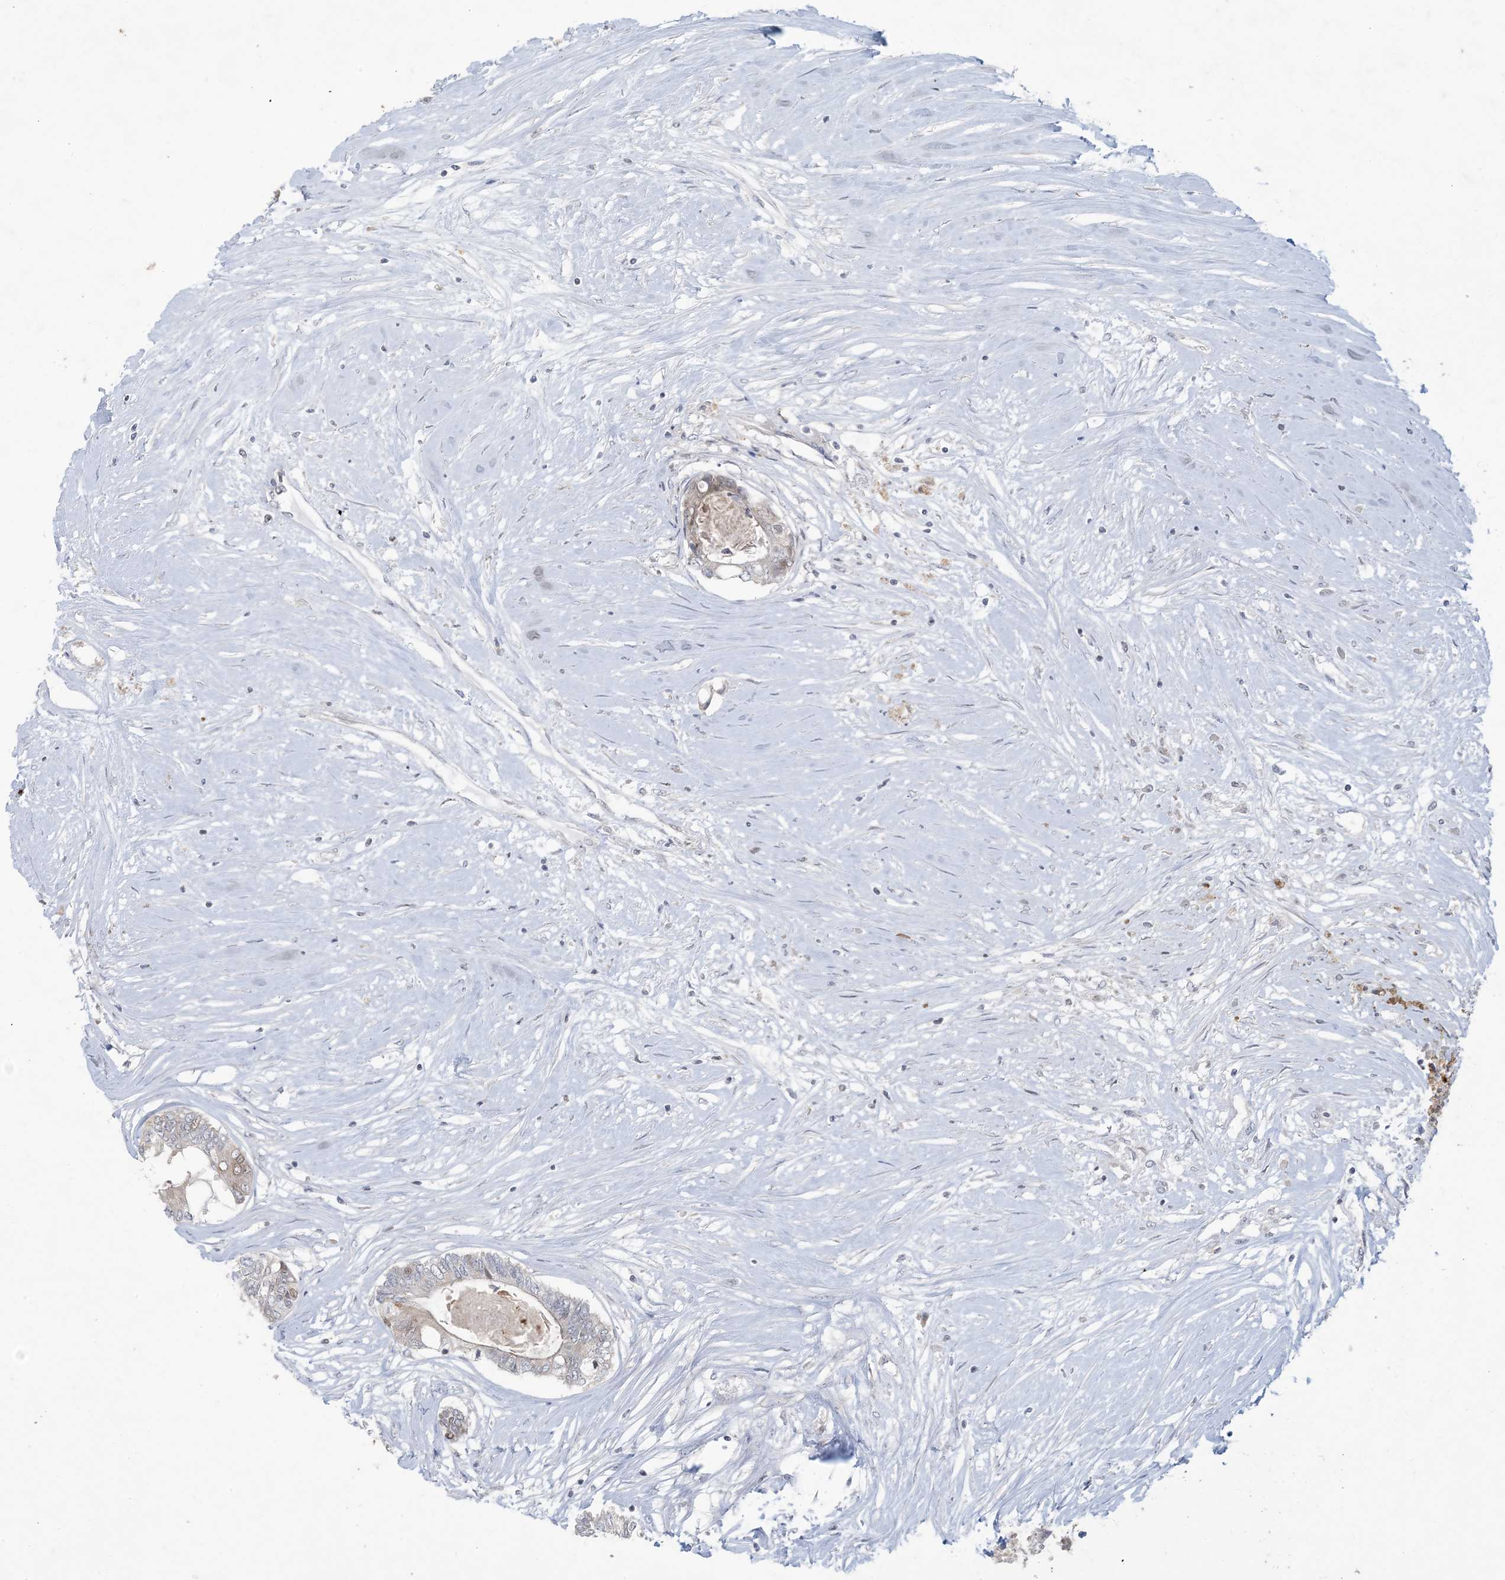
{"staining": {"intensity": "weak", "quantity": "<25%", "location": "nuclear"}, "tissue": "colorectal cancer", "cell_type": "Tumor cells", "image_type": "cancer", "snomed": [{"axis": "morphology", "description": "Adenocarcinoma, NOS"}, {"axis": "topography", "description": "Rectum"}], "caption": "High power microscopy photomicrograph of an immunohistochemistry histopathology image of colorectal cancer, revealing no significant staining in tumor cells.", "gene": "KIF3A", "patient": {"sex": "male", "age": 63}}